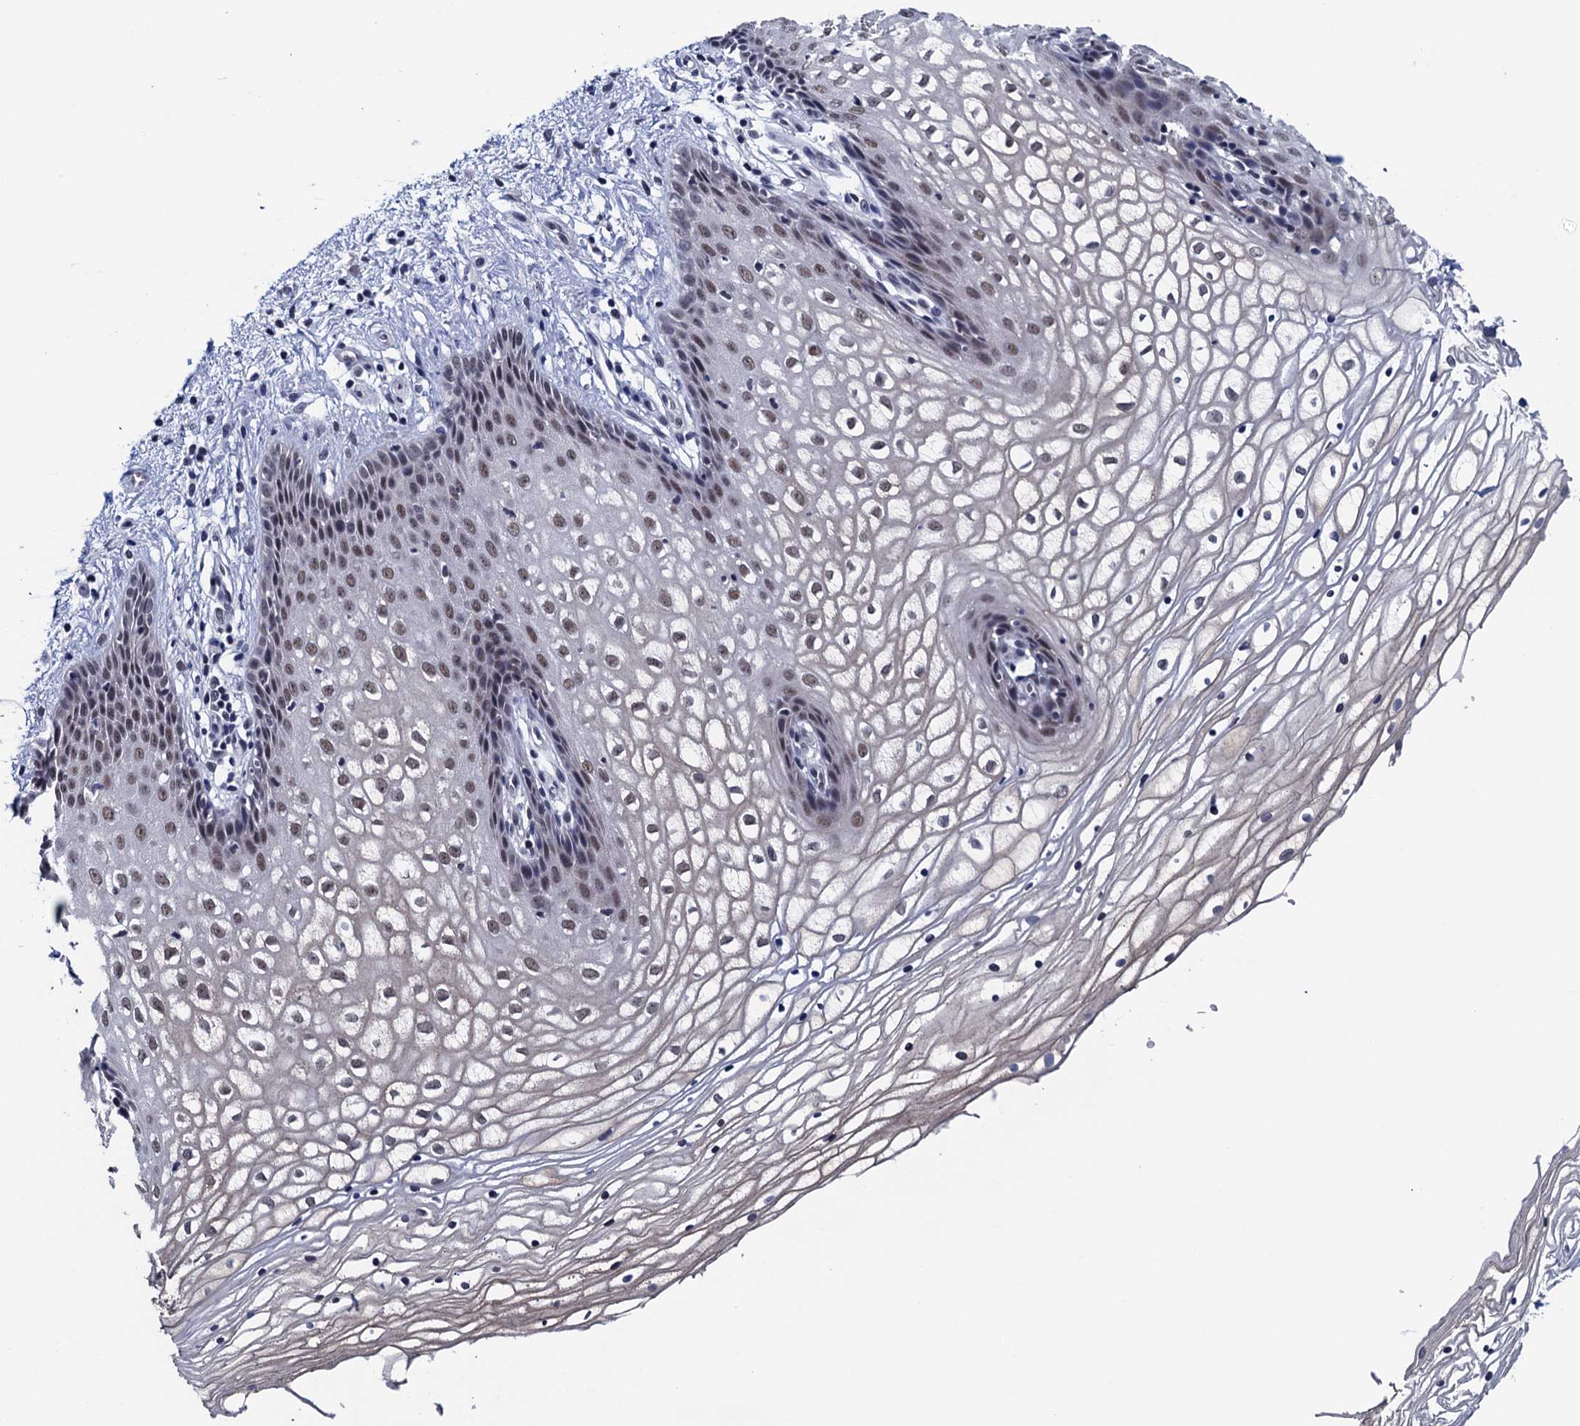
{"staining": {"intensity": "moderate", "quantity": "25%-75%", "location": "nuclear"}, "tissue": "vagina", "cell_type": "Squamous epithelial cells", "image_type": "normal", "snomed": [{"axis": "morphology", "description": "Normal tissue, NOS"}, {"axis": "topography", "description": "Vagina"}], "caption": "An immunohistochemistry micrograph of normal tissue is shown. Protein staining in brown highlights moderate nuclear positivity in vagina within squamous epithelial cells. Ihc stains the protein of interest in brown and the nuclei are stained blue.", "gene": "FNBP4", "patient": {"sex": "female", "age": 34}}